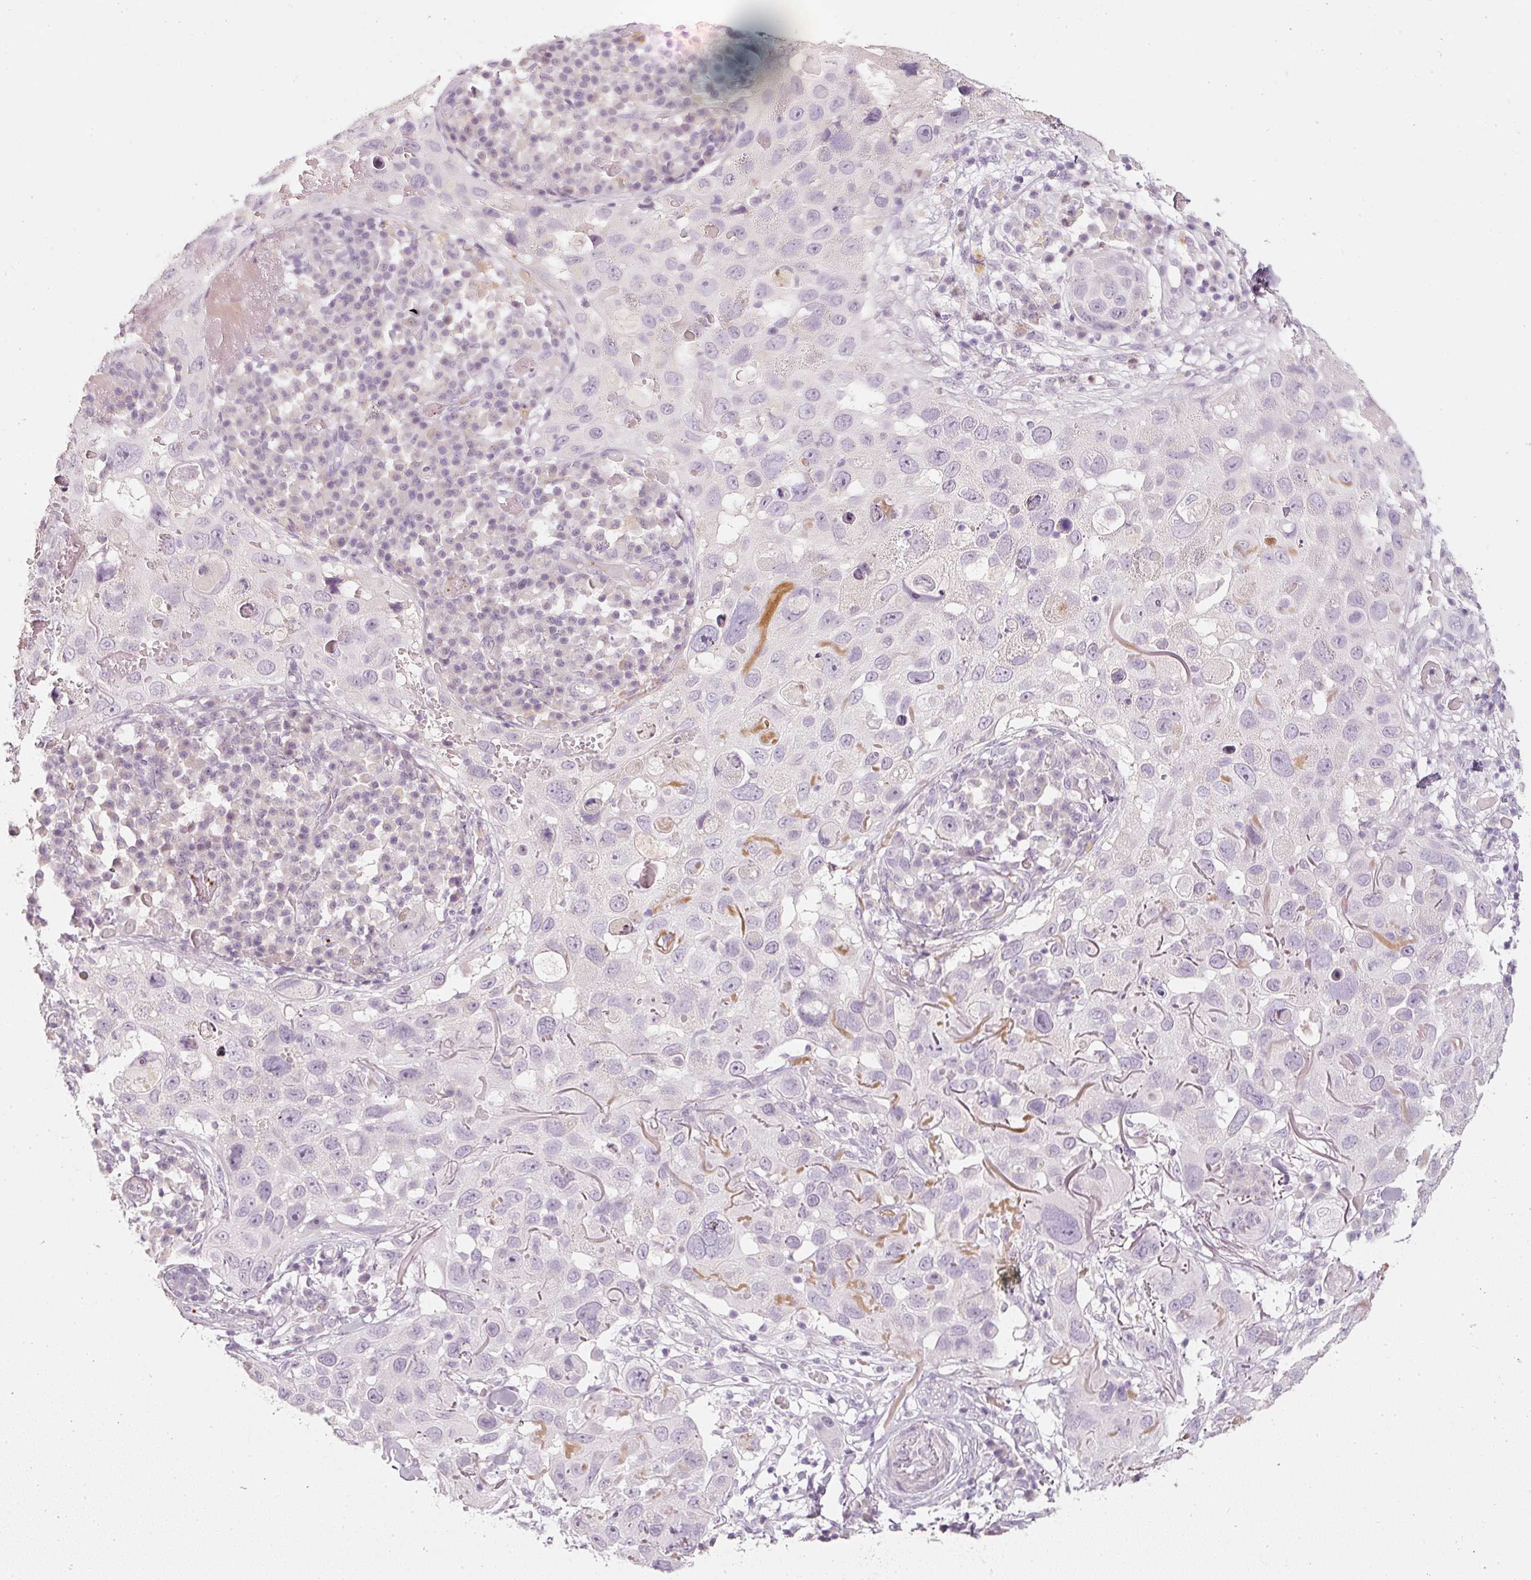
{"staining": {"intensity": "negative", "quantity": "none", "location": "none"}, "tissue": "skin cancer", "cell_type": "Tumor cells", "image_type": "cancer", "snomed": [{"axis": "morphology", "description": "Squamous cell carcinoma in situ, NOS"}, {"axis": "morphology", "description": "Squamous cell carcinoma, NOS"}, {"axis": "topography", "description": "Skin"}], "caption": "DAB immunohistochemical staining of skin cancer displays no significant positivity in tumor cells. The staining is performed using DAB brown chromogen with nuclei counter-stained in using hematoxylin.", "gene": "LECT2", "patient": {"sex": "male", "age": 93}}